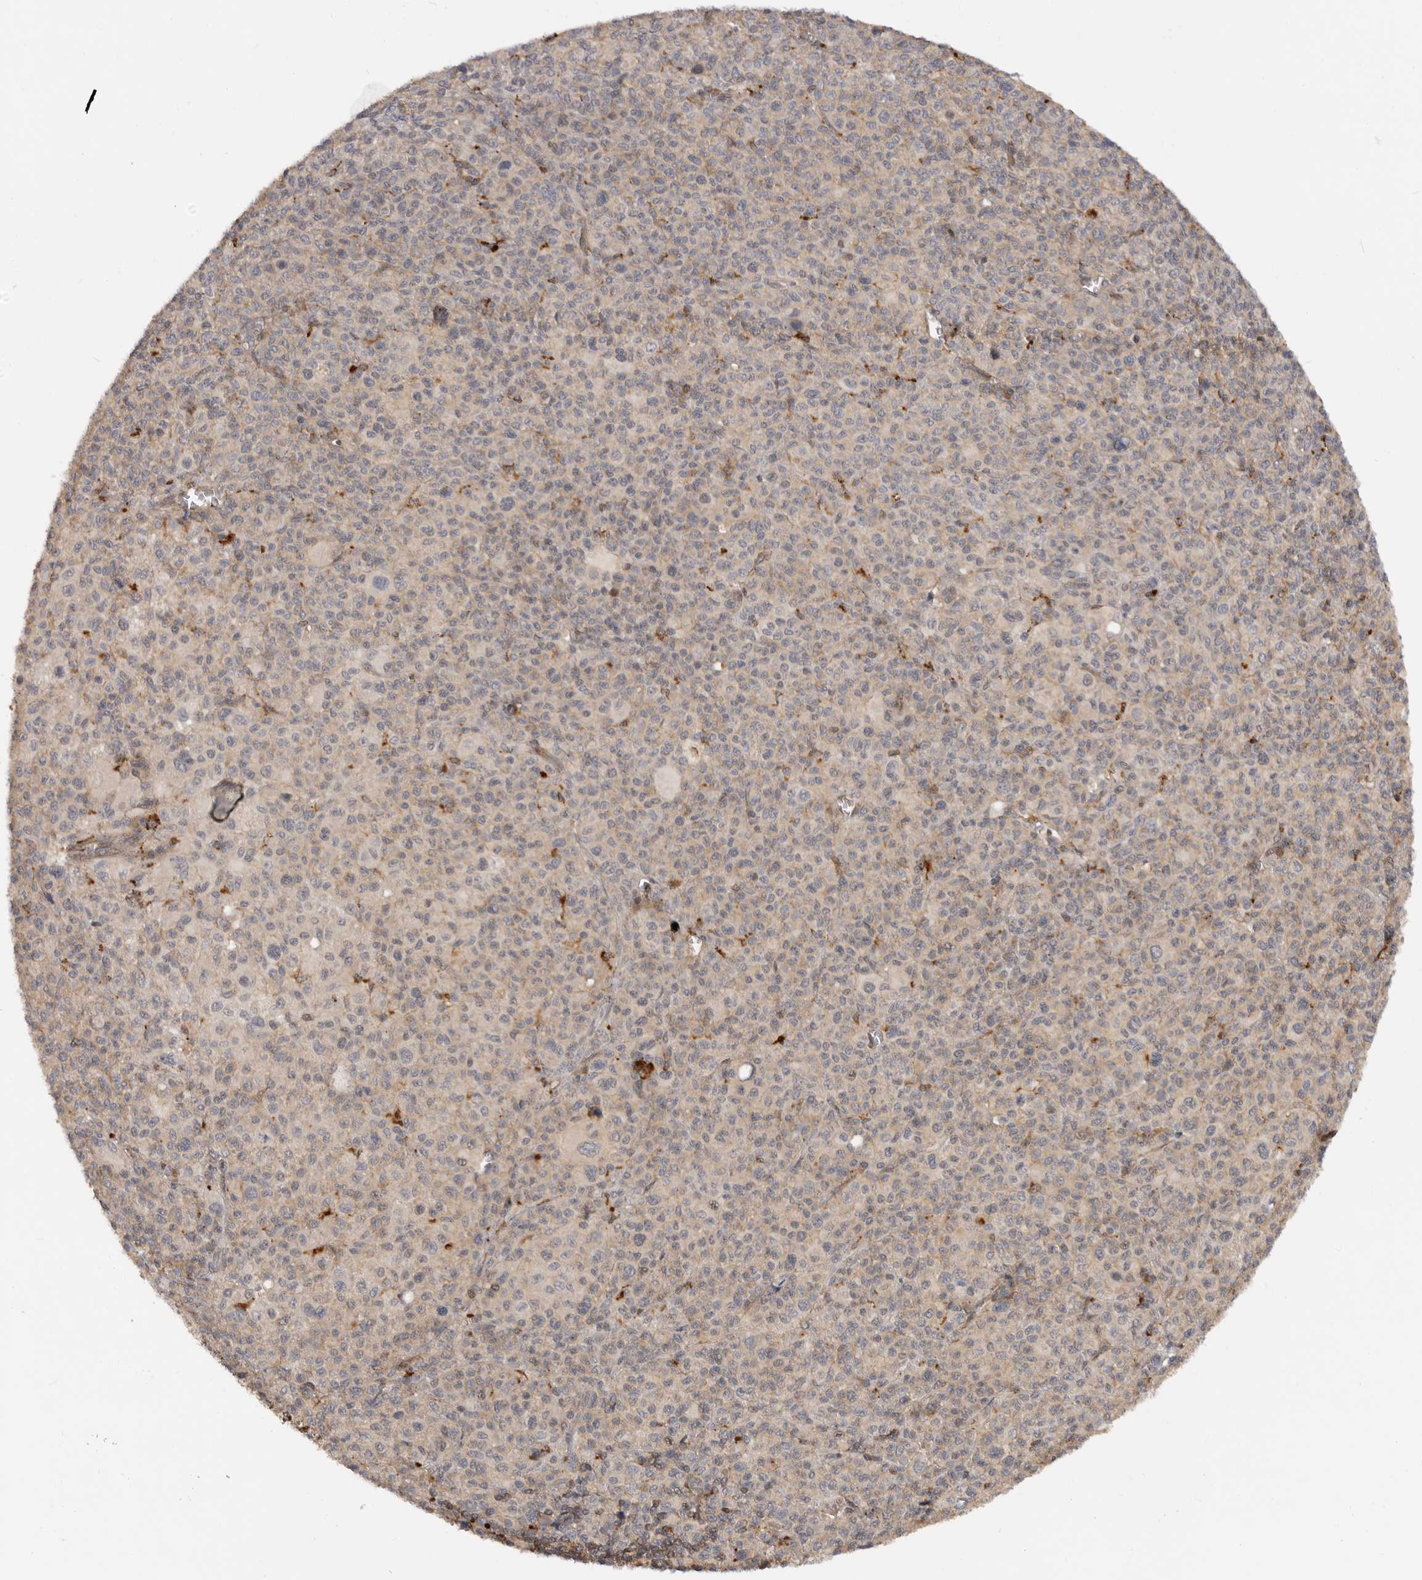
{"staining": {"intensity": "weak", "quantity": "<25%", "location": "nuclear"}, "tissue": "melanoma", "cell_type": "Tumor cells", "image_type": "cancer", "snomed": [{"axis": "morphology", "description": "Malignant melanoma, Metastatic site"}, {"axis": "topography", "description": "Skin"}], "caption": "Immunohistochemical staining of human melanoma exhibits no significant positivity in tumor cells. The staining is performed using DAB brown chromogen with nuclei counter-stained in using hematoxylin.", "gene": "TRIM56", "patient": {"sex": "female", "age": 74}}